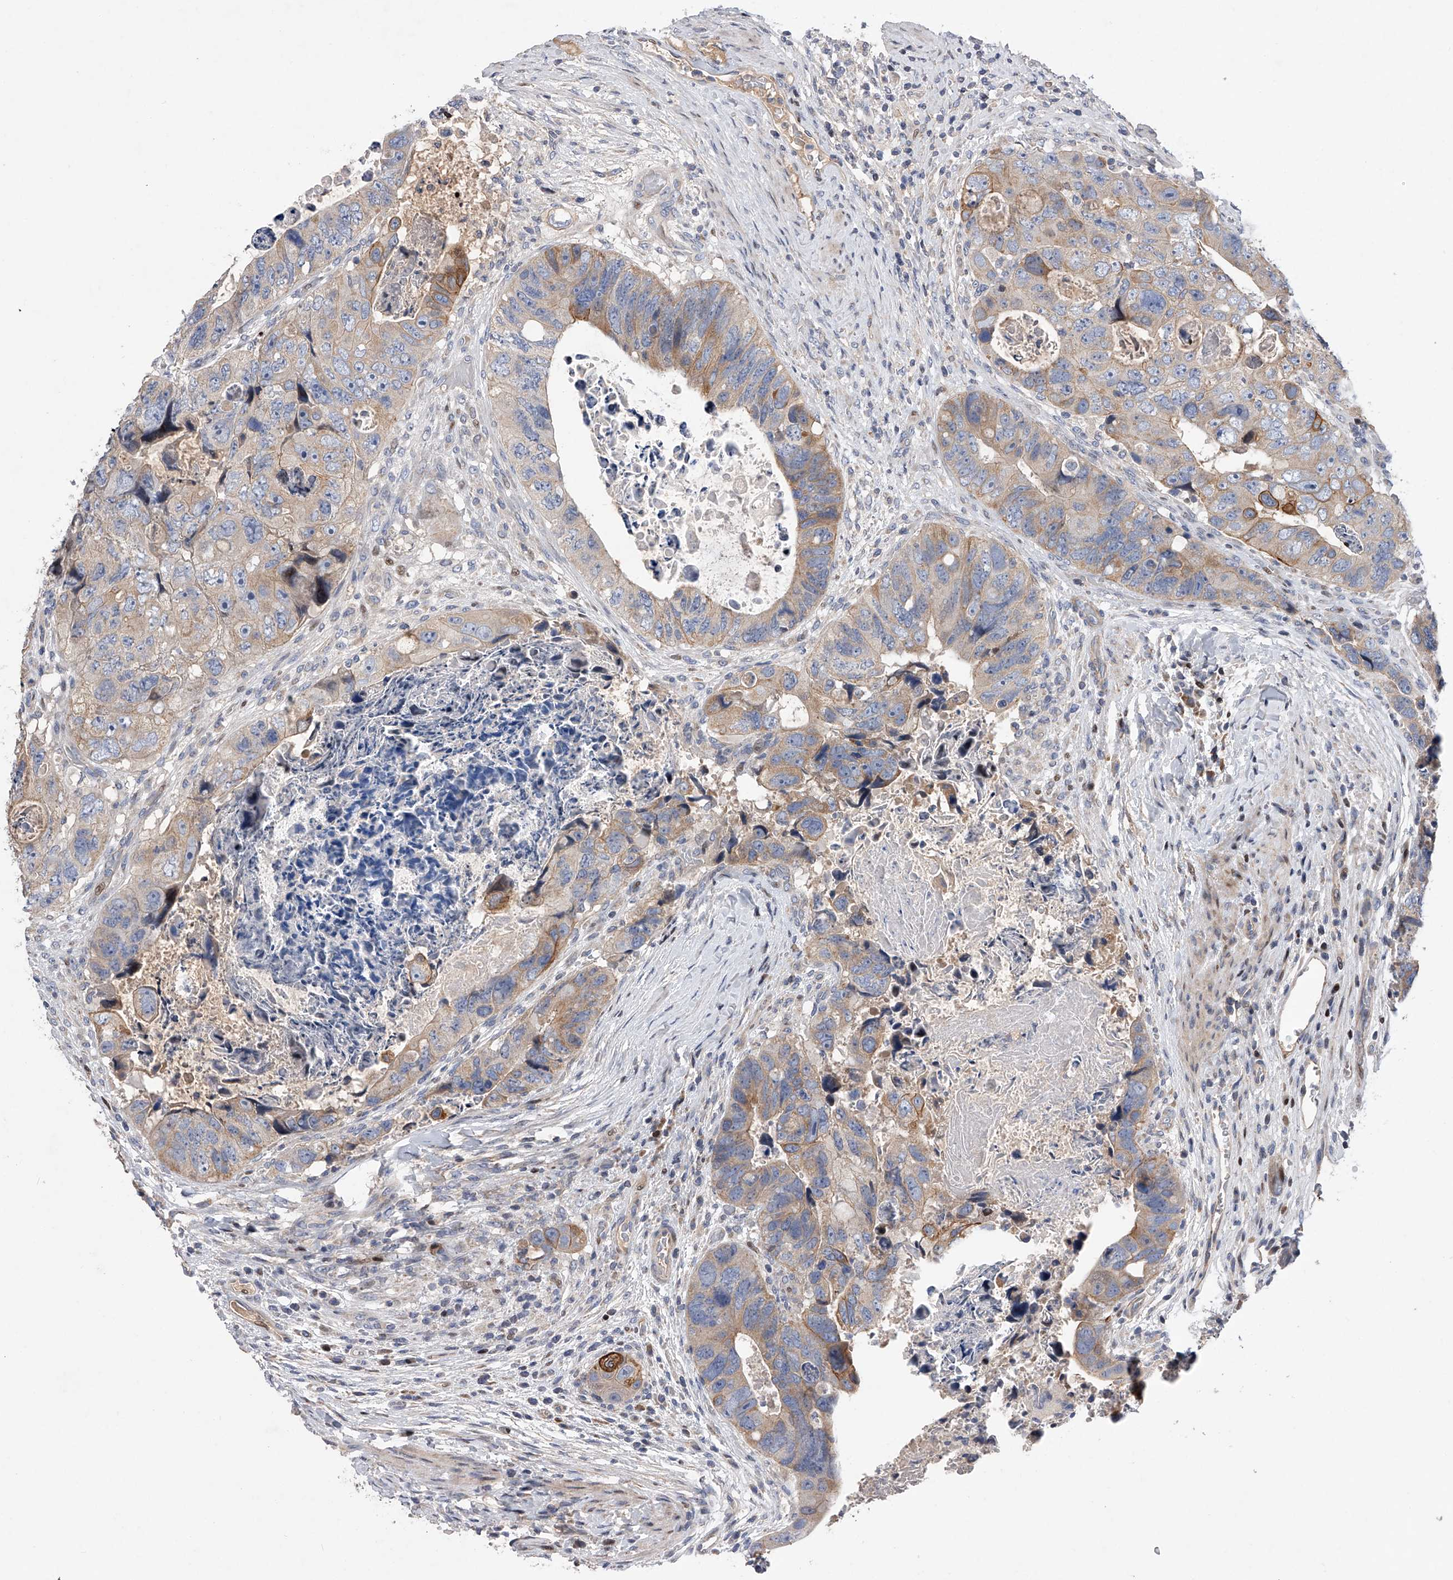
{"staining": {"intensity": "moderate", "quantity": "25%-75%", "location": "cytoplasmic/membranous"}, "tissue": "colorectal cancer", "cell_type": "Tumor cells", "image_type": "cancer", "snomed": [{"axis": "morphology", "description": "Adenocarcinoma, NOS"}, {"axis": "topography", "description": "Rectum"}], "caption": "Colorectal cancer stained with immunohistochemistry displays moderate cytoplasmic/membranous staining in approximately 25%-75% of tumor cells. (brown staining indicates protein expression, while blue staining denotes nuclei).", "gene": "CDH12", "patient": {"sex": "male", "age": 59}}